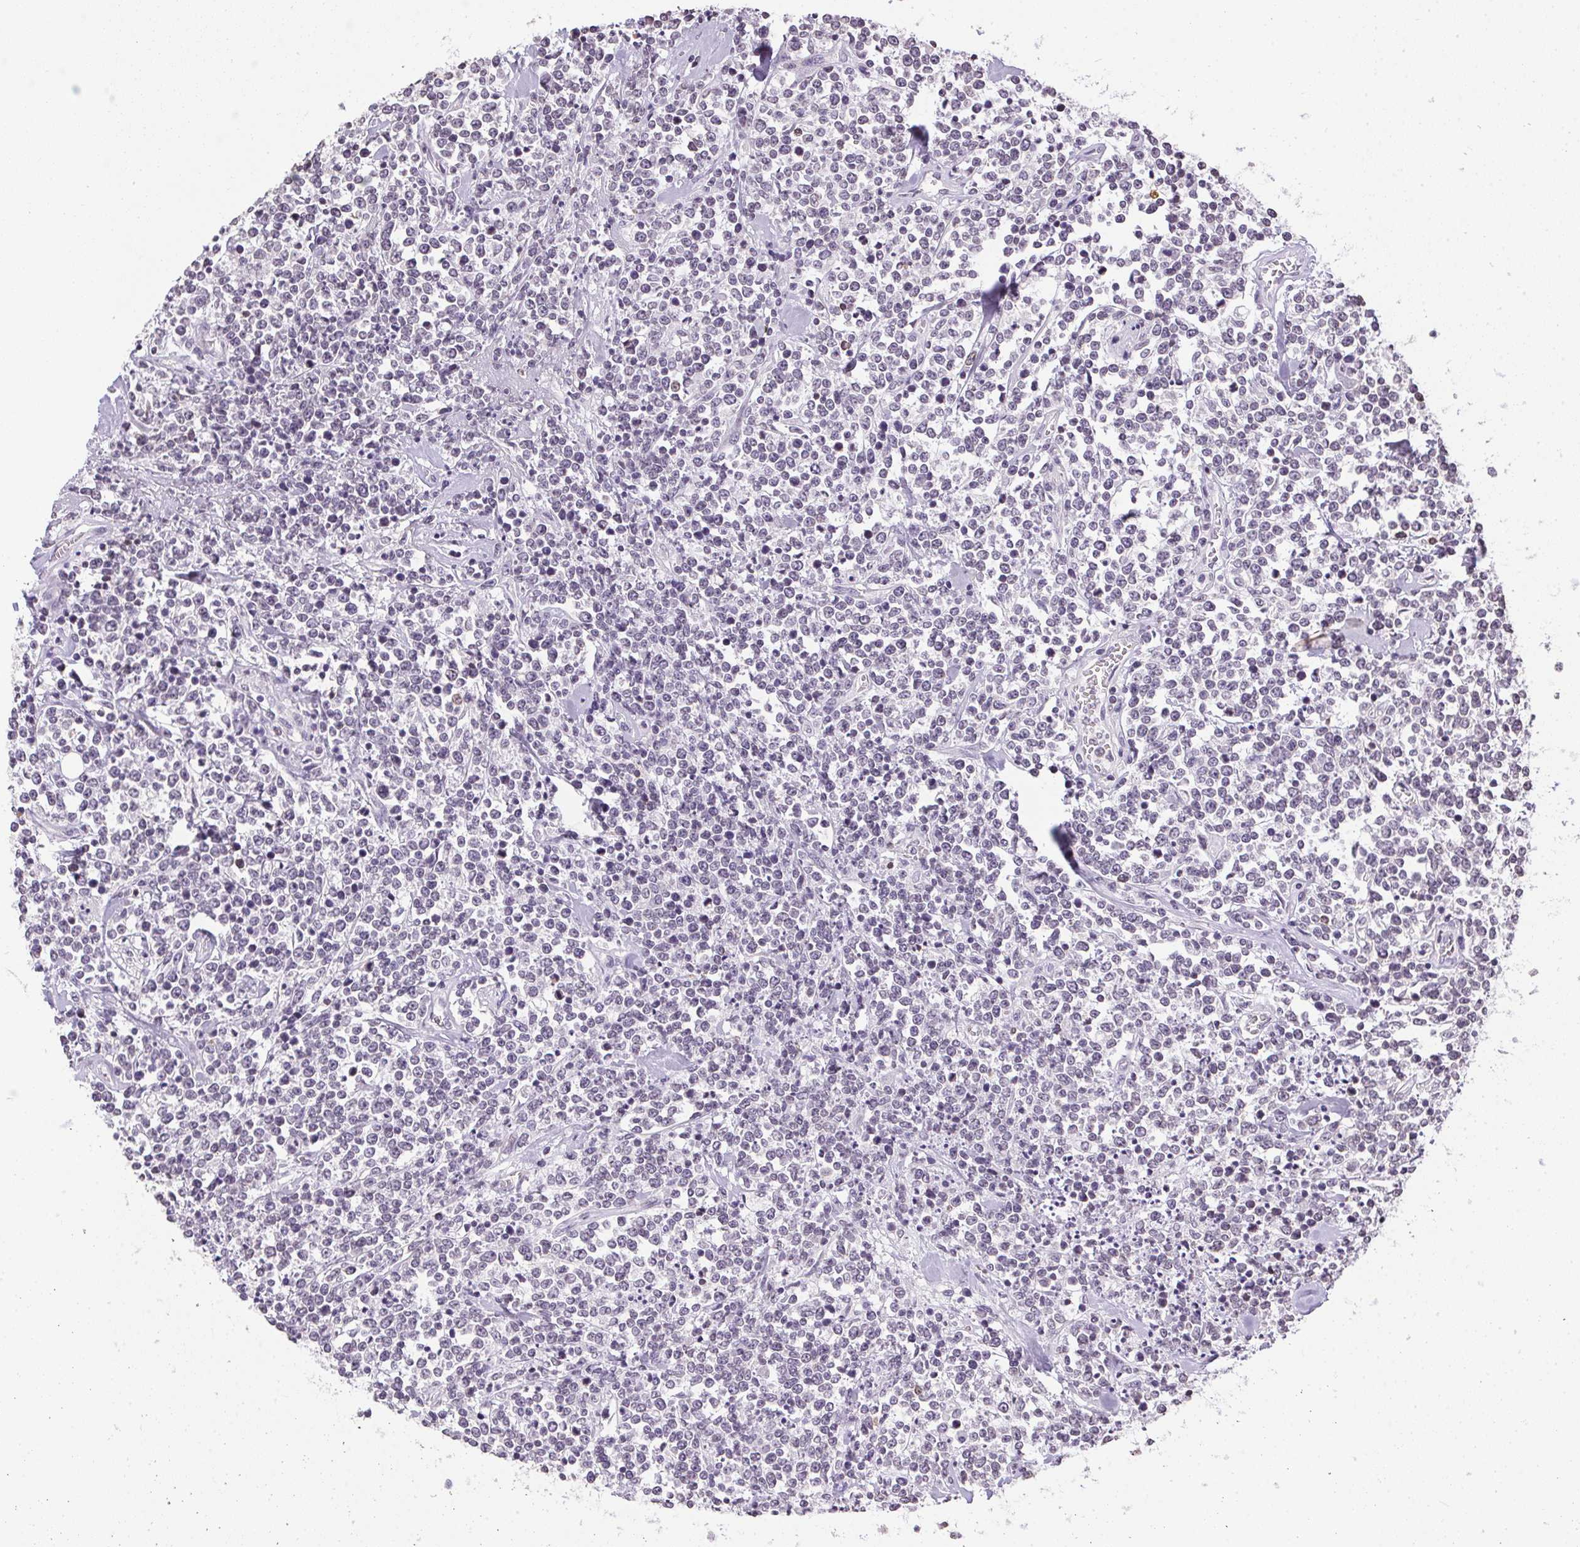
{"staining": {"intensity": "negative", "quantity": "none", "location": "none"}, "tissue": "lymphoma", "cell_type": "Tumor cells", "image_type": "cancer", "snomed": [{"axis": "morphology", "description": "Malignant lymphoma, non-Hodgkin's type, High grade"}, {"axis": "topography", "description": "Colon"}], "caption": "This is an IHC histopathology image of human malignant lymphoma, non-Hodgkin's type (high-grade). There is no positivity in tumor cells.", "gene": "PRL", "patient": {"sex": "male", "age": 82}}